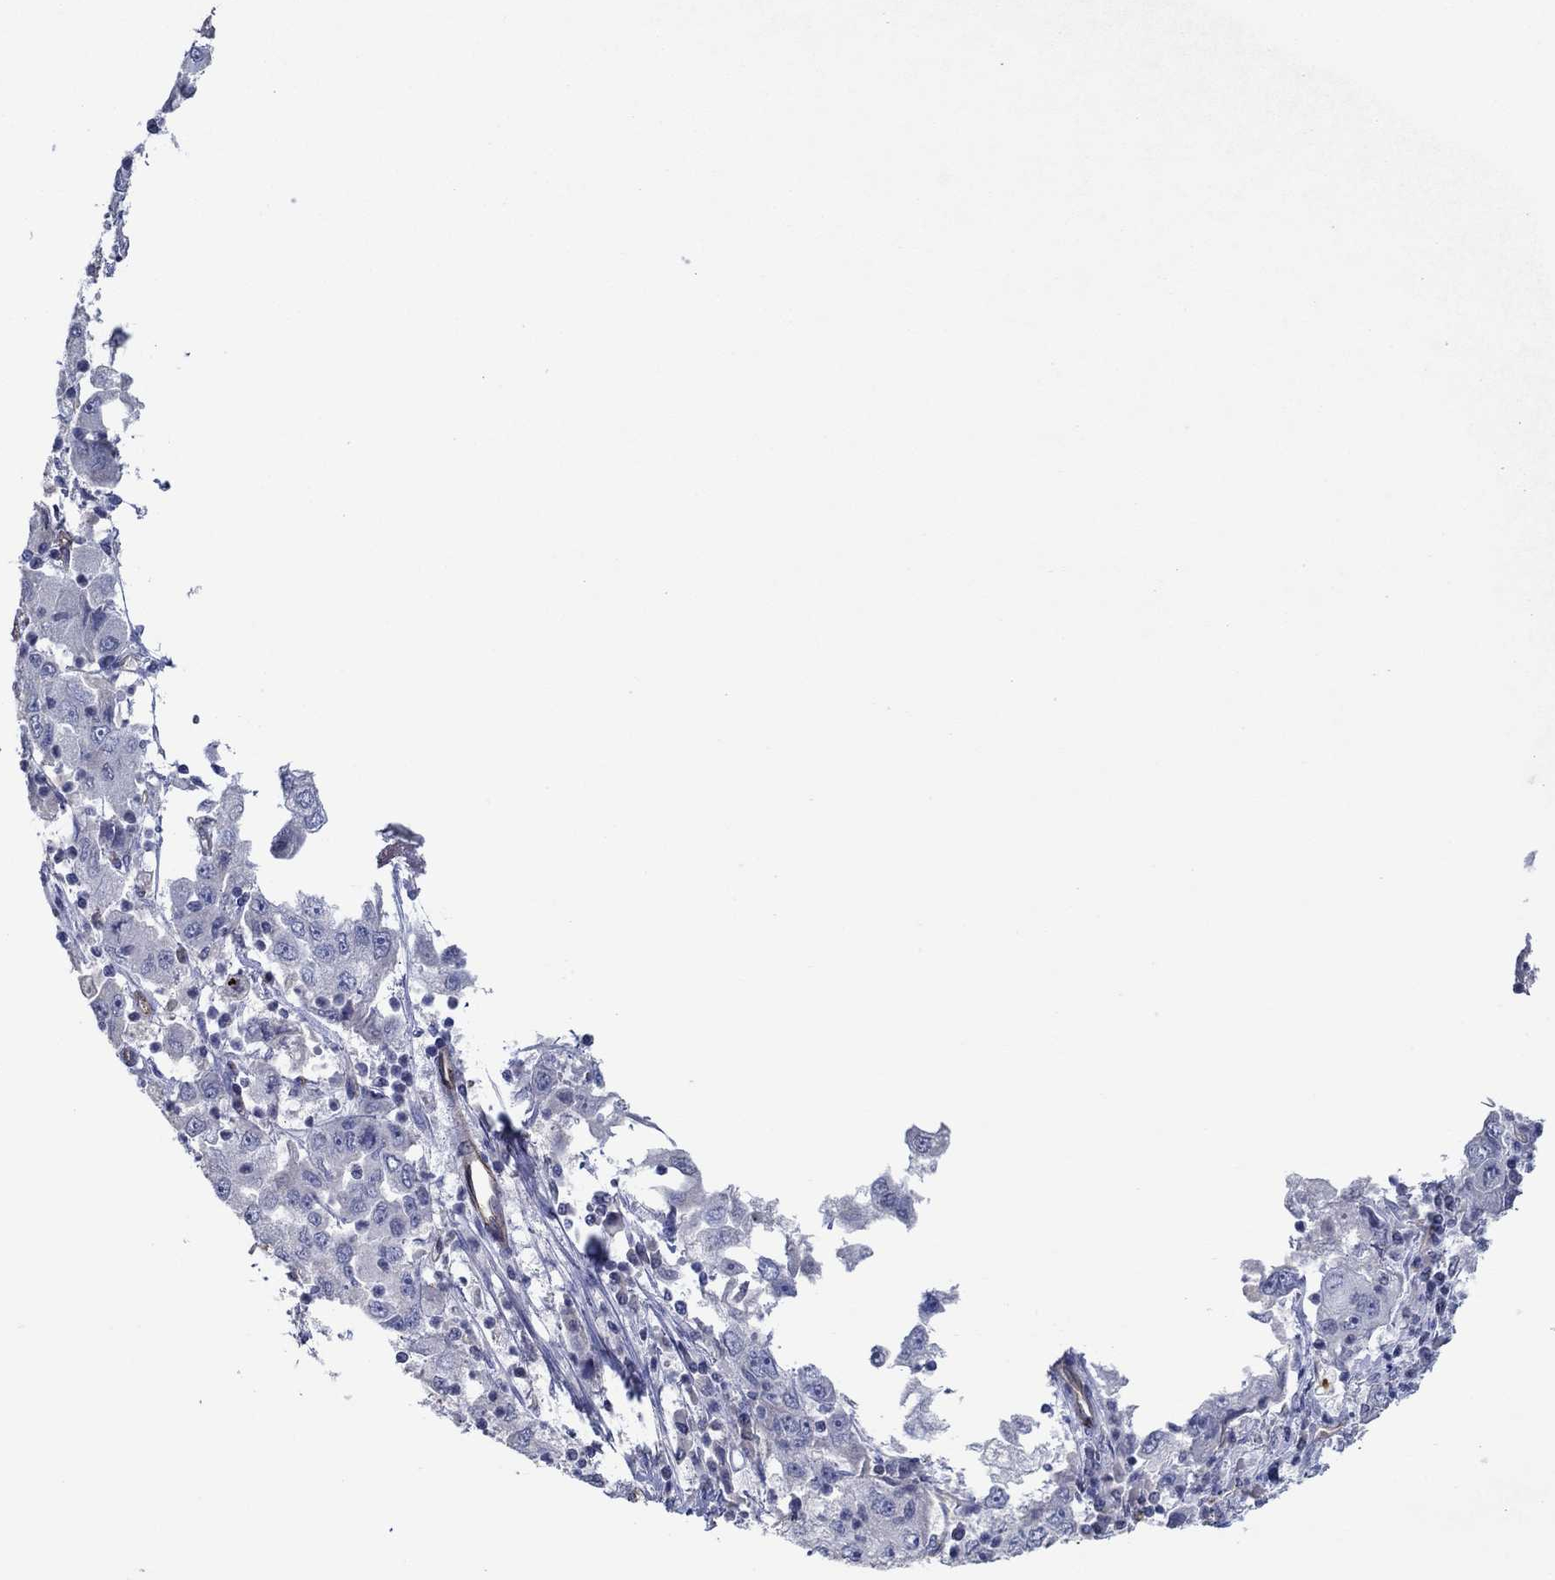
{"staining": {"intensity": "negative", "quantity": "none", "location": "none"}, "tissue": "cervical cancer", "cell_type": "Tumor cells", "image_type": "cancer", "snomed": [{"axis": "morphology", "description": "Squamous cell carcinoma, NOS"}, {"axis": "topography", "description": "Cervix"}], "caption": "Micrograph shows no protein staining in tumor cells of cervical cancer (squamous cell carcinoma) tissue.", "gene": "GJA5", "patient": {"sex": "female", "age": 36}}